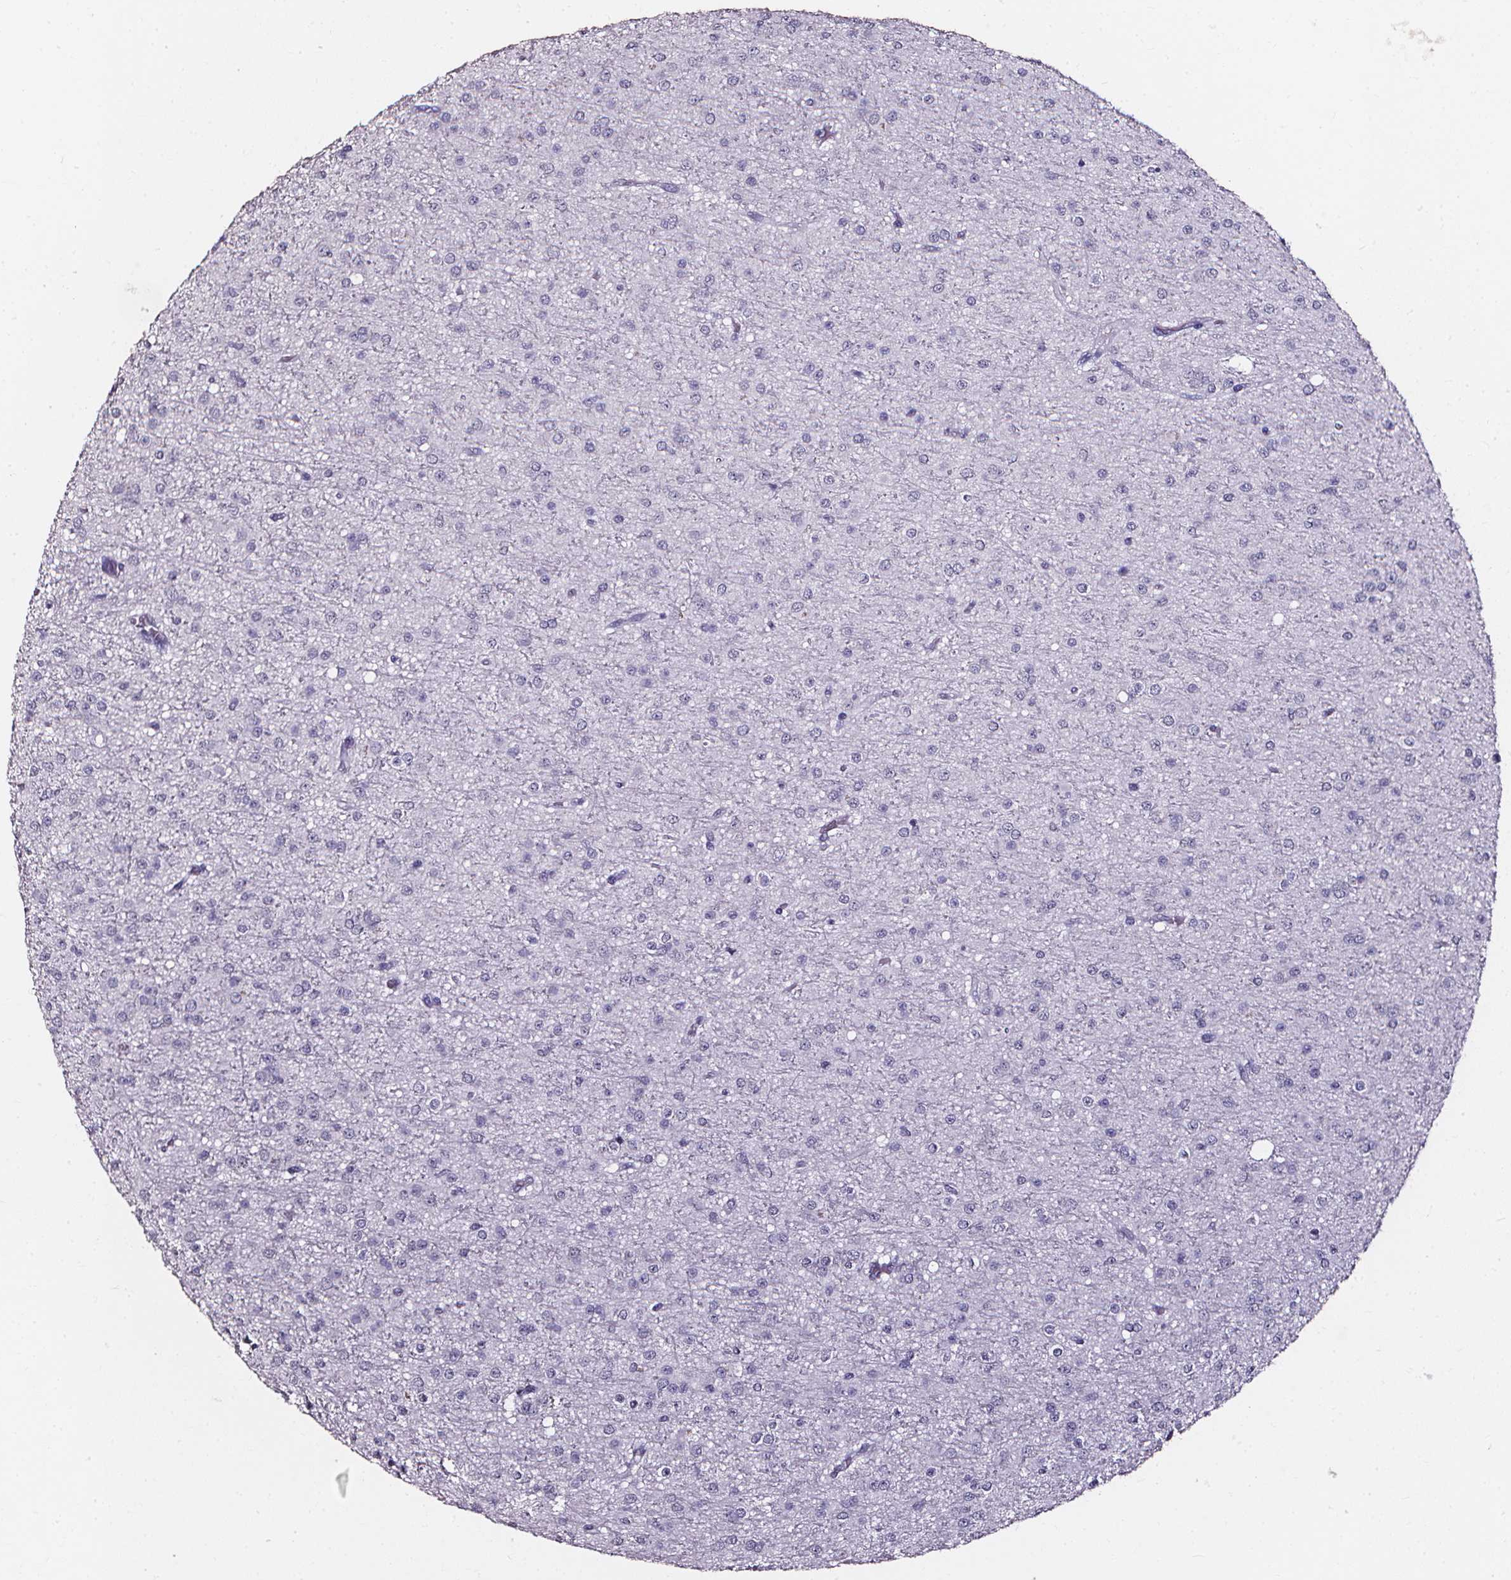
{"staining": {"intensity": "negative", "quantity": "none", "location": "none"}, "tissue": "glioma", "cell_type": "Tumor cells", "image_type": "cancer", "snomed": [{"axis": "morphology", "description": "Glioma, malignant, Low grade"}, {"axis": "topography", "description": "Brain"}], "caption": "There is no significant expression in tumor cells of glioma. (IHC, brightfield microscopy, high magnification).", "gene": "DEFA5", "patient": {"sex": "male", "age": 27}}